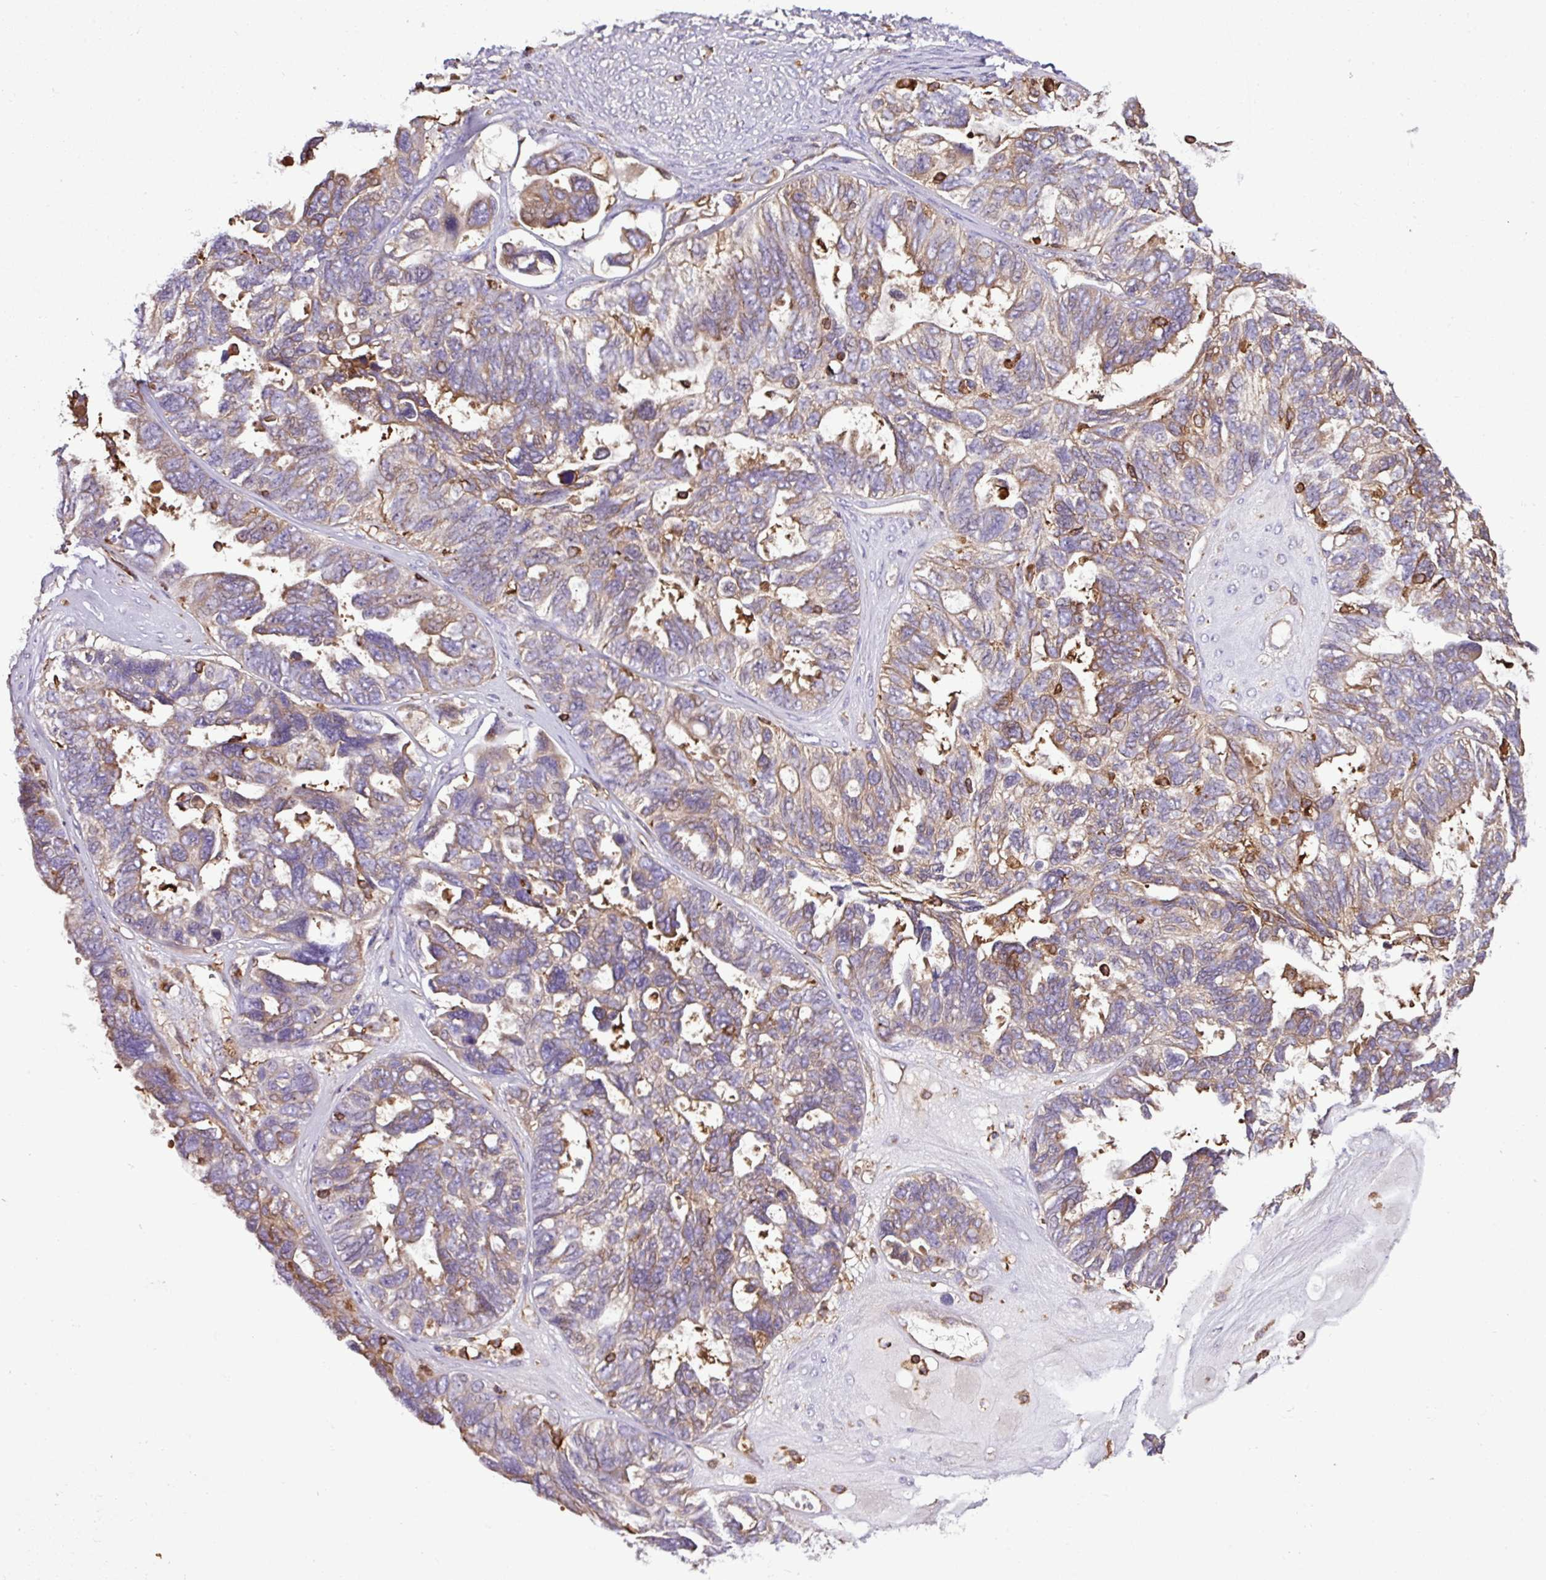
{"staining": {"intensity": "moderate", "quantity": "<25%", "location": "cytoplasmic/membranous"}, "tissue": "ovarian cancer", "cell_type": "Tumor cells", "image_type": "cancer", "snomed": [{"axis": "morphology", "description": "Cystadenocarcinoma, serous, NOS"}, {"axis": "topography", "description": "Ovary"}], "caption": "Immunohistochemical staining of human serous cystadenocarcinoma (ovarian) demonstrates low levels of moderate cytoplasmic/membranous expression in approximately <25% of tumor cells. (DAB = brown stain, brightfield microscopy at high magnification).", "gene": "PGAP6", "patient": {"sex": "female", "age": 79}}